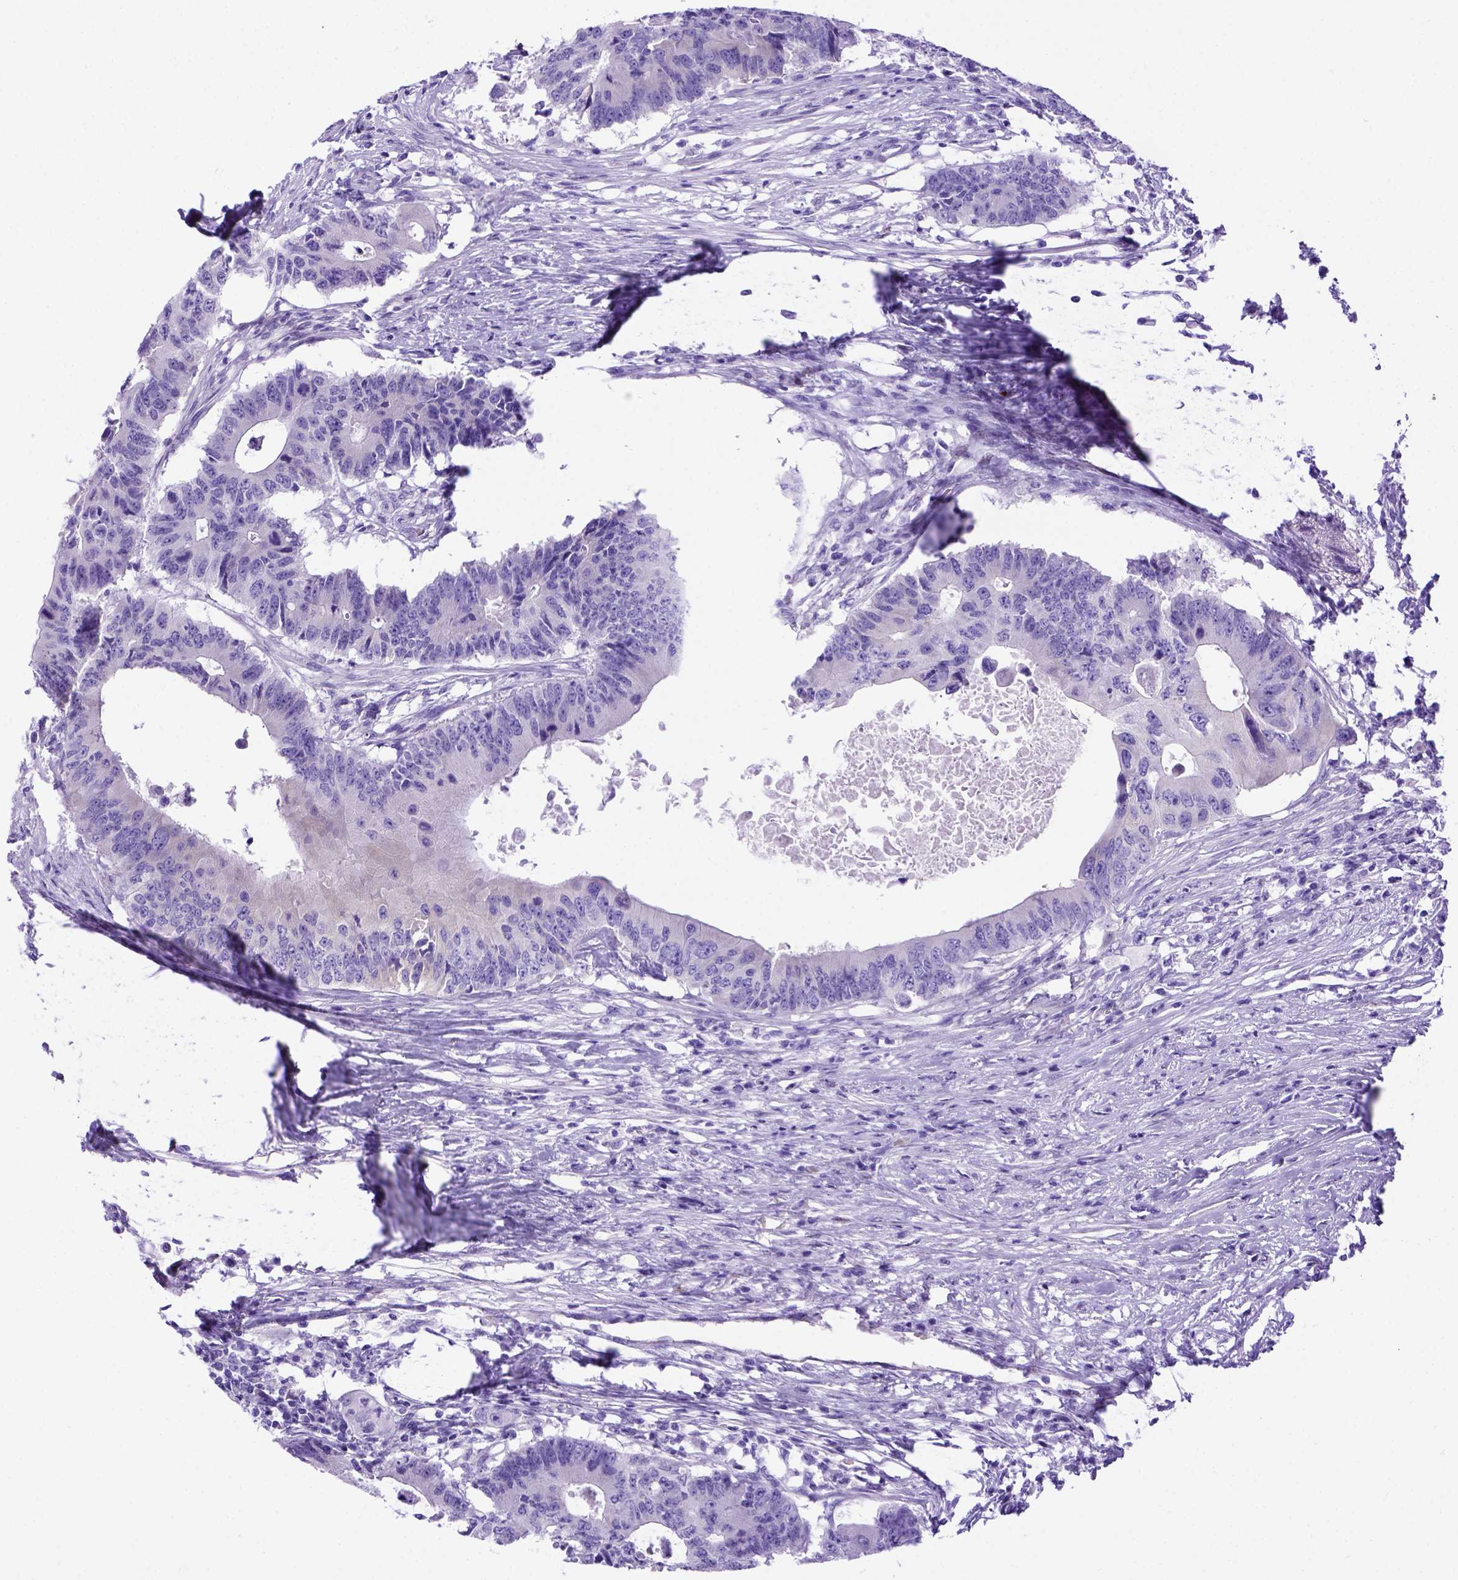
{"staining": {"intensity": "negative", "quantity": "none", "location": "none"}, "tissue": "colorectal cancer", "cell_type": "Tumor cells", "image_type": "cancer", "snomed": [{"axis": "morphology", "description": "Adenocarcinoma, NOS"}, {"axis": "topography", "description": "Colon"}], "caption": "Photomicrograph shows no significant protein staining in tumor cells of colorectal cancer.", "gene": "MEOX2", "patient": {"sex": "male", "age": 71}}